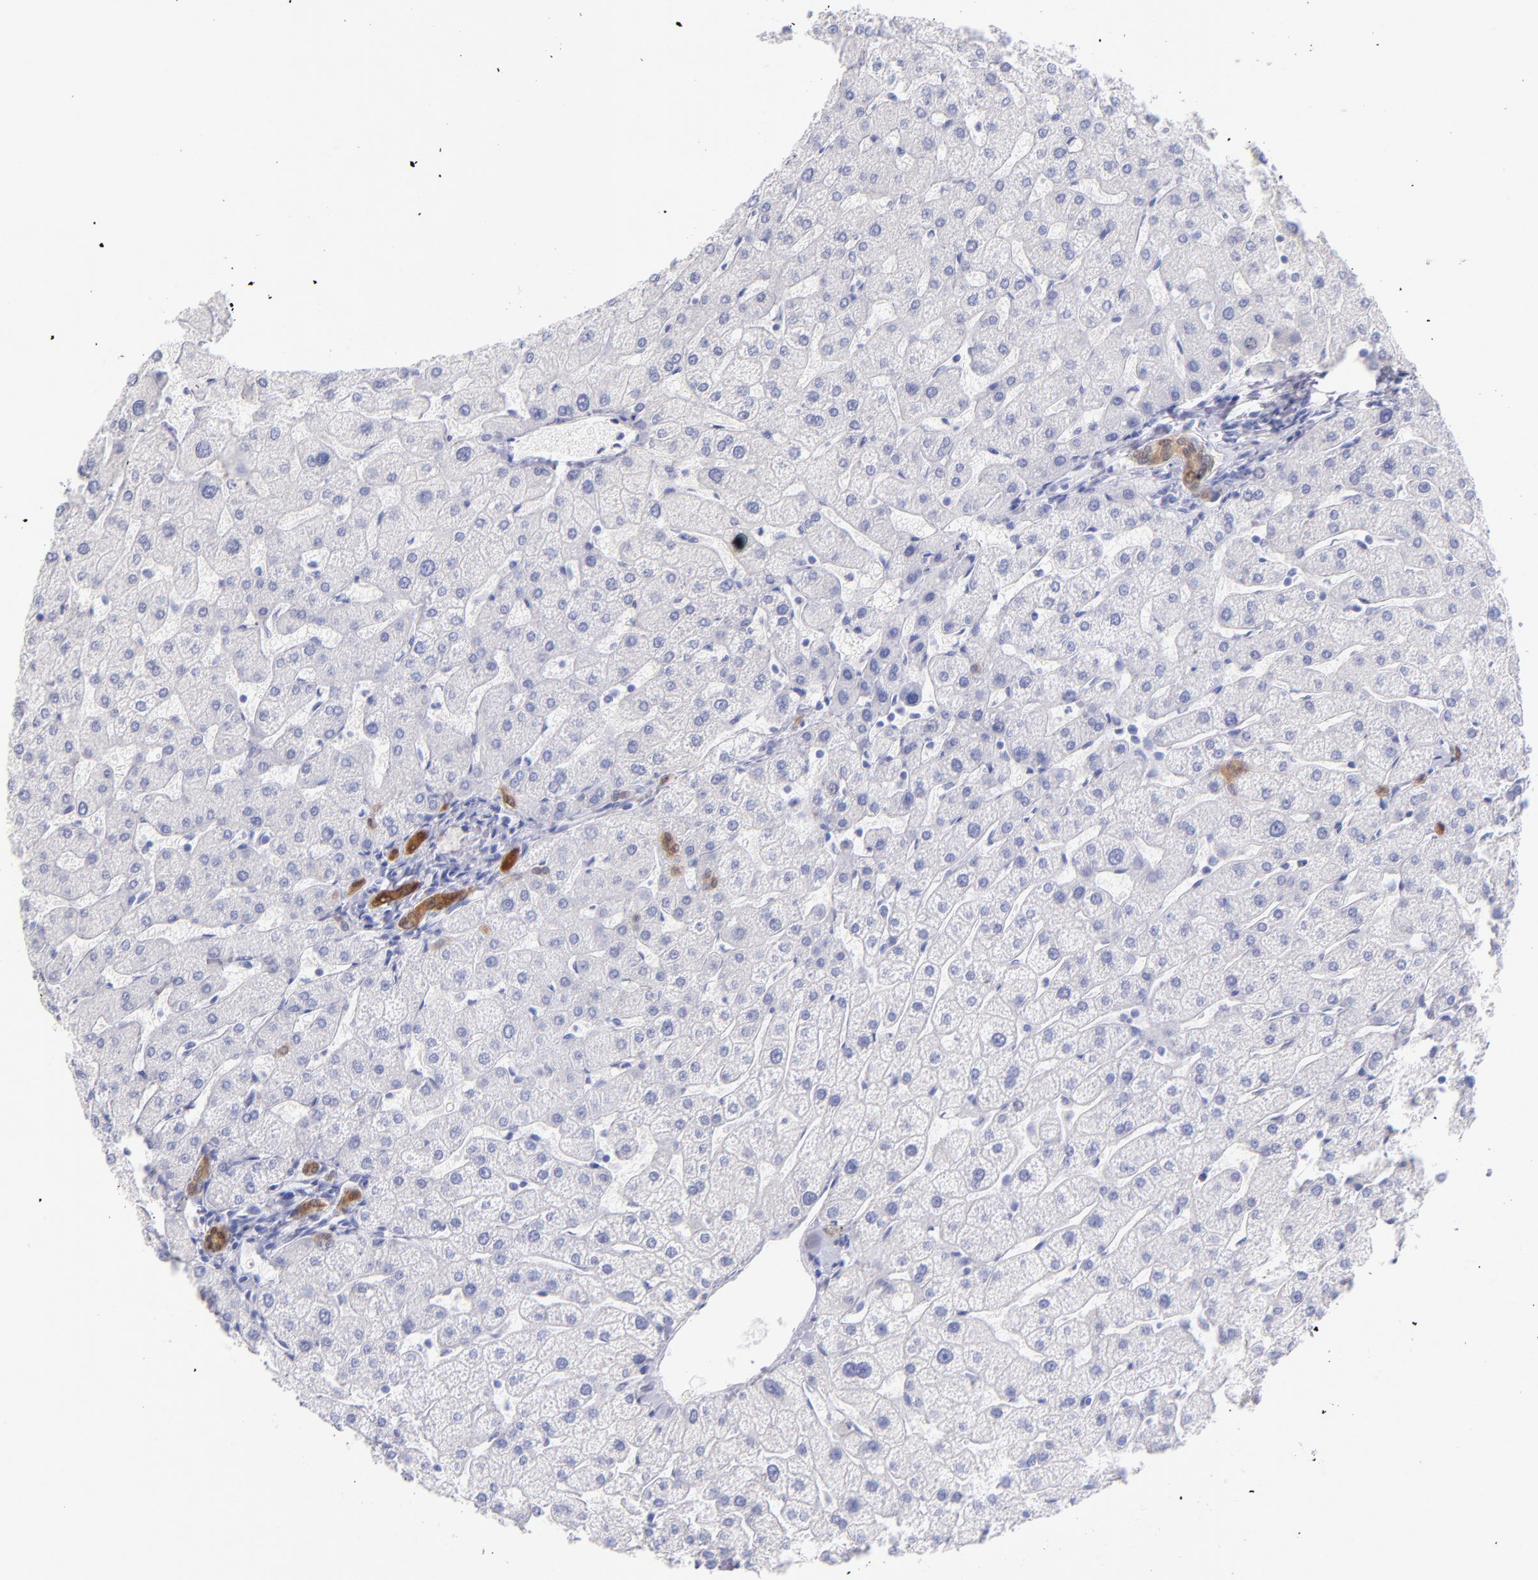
{"staining": {"intensity": "moderate", "quantity": ">75%", "location": "cytoplasmic/membranous"}, "tissue": "liver", "cell_type": "Cholangiocytes", "image_type": "normal", "snomed": [{"axis": "morphology", "description": "Normal tissue, NOS"}, {"axis": "topography", "description": "Liver"}], "caption": "The image demonstrates a brown stain indicating the presence of a protein in the cytoplasmic/membranous of cholangiocytes in liver.", "gene": "SCGN", "patient": {"sex": "male", "age": 67}}